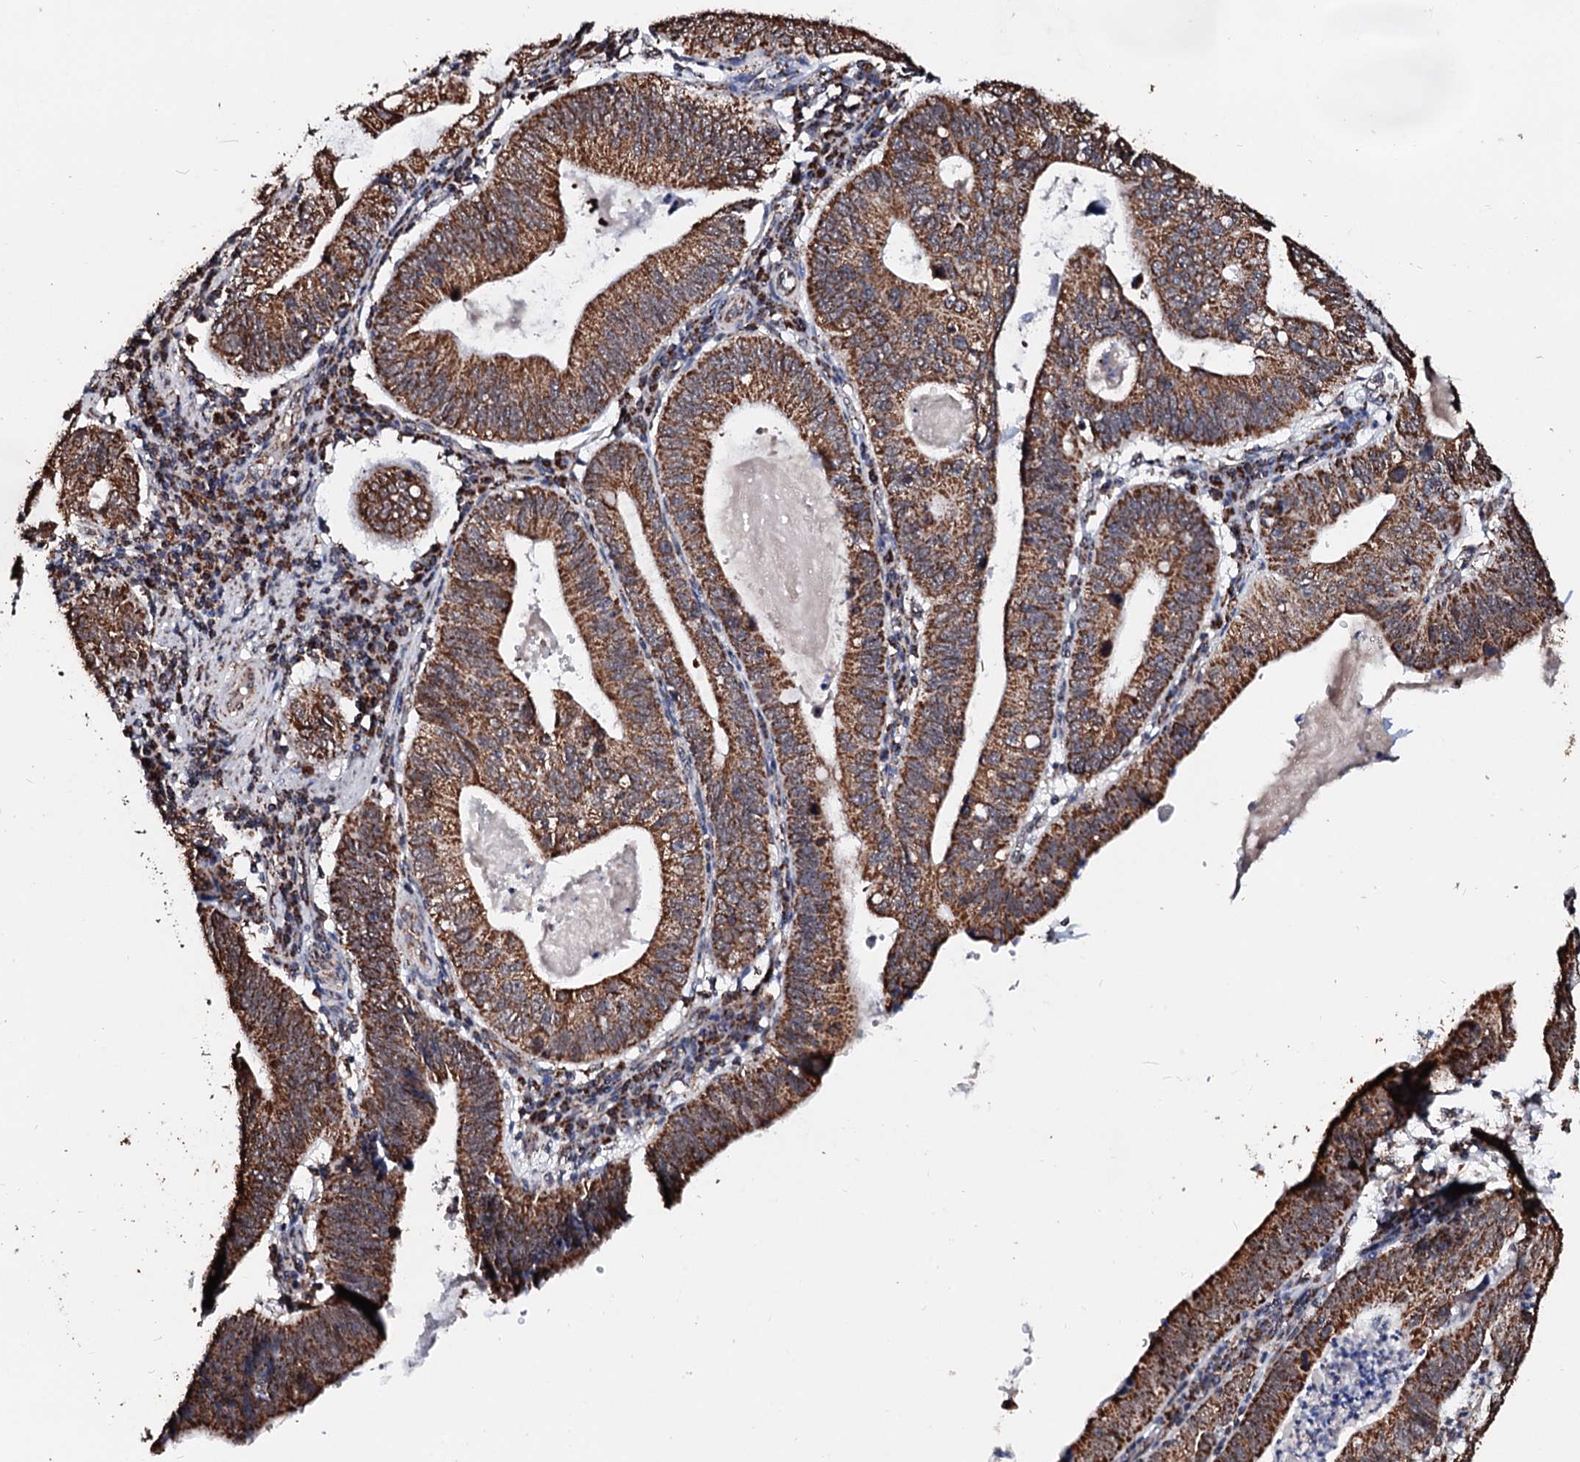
{"staining": {"intensity": "strong", "quantity": ">75%", "location": "cytoplasmic/membranous"}, "tissue": "stomach cancer", "cell_type": "Tumor cells", "image_type": "cancer", "snomed": [{"axis": "morphology", "description": "Adenocarcinoma, NOS"}, {"axis": "topography", "description": "Stomach"}], "caption": "DAB (3,3'-diaminobenzidine) immunohistochemical staining of stomach adenocarcinoma displays strong cytoplasmic/membranous protein positivity in approximately >75% of tumor cells.", "gene": "SECISBP2L", "patient": {"sex": "male", "age": 59}}